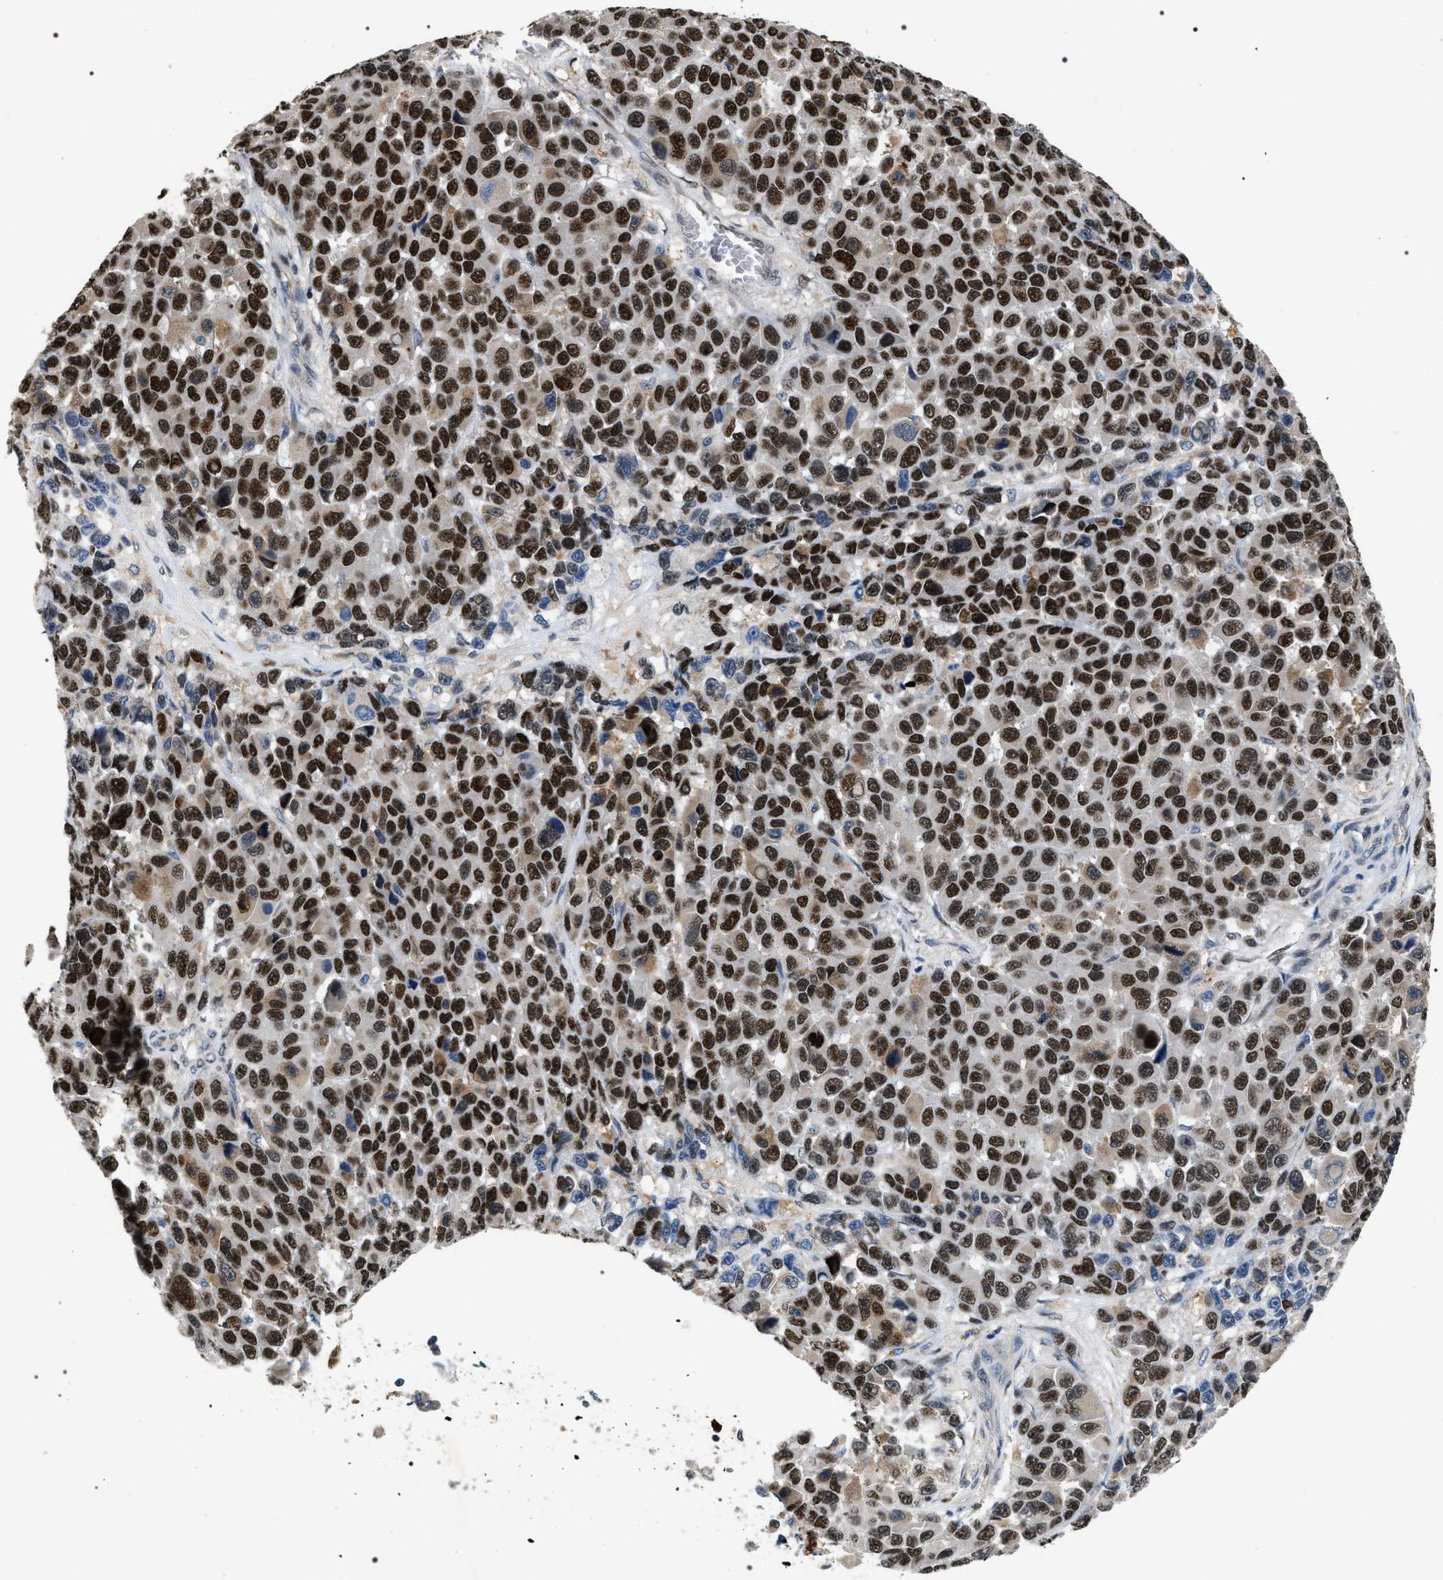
{"staining": {"intensity": "strong", "quantity": ">75%", "location": "nuclear"}, "tissue": "melanoma", "cell_type": "Tumor cells", "image_type": "cancer", "snomed": [{"axis": "morphology", "description": "Malignant melanoma, NOS"}, {"axis": "topography", "description": "Skin"}], "caption": "Melanoma tissue reveals strong nuclear positivity in about >75% of tumor cells", "gene": "C7orf25", "patient": {"sex": "male", "age": 53}}